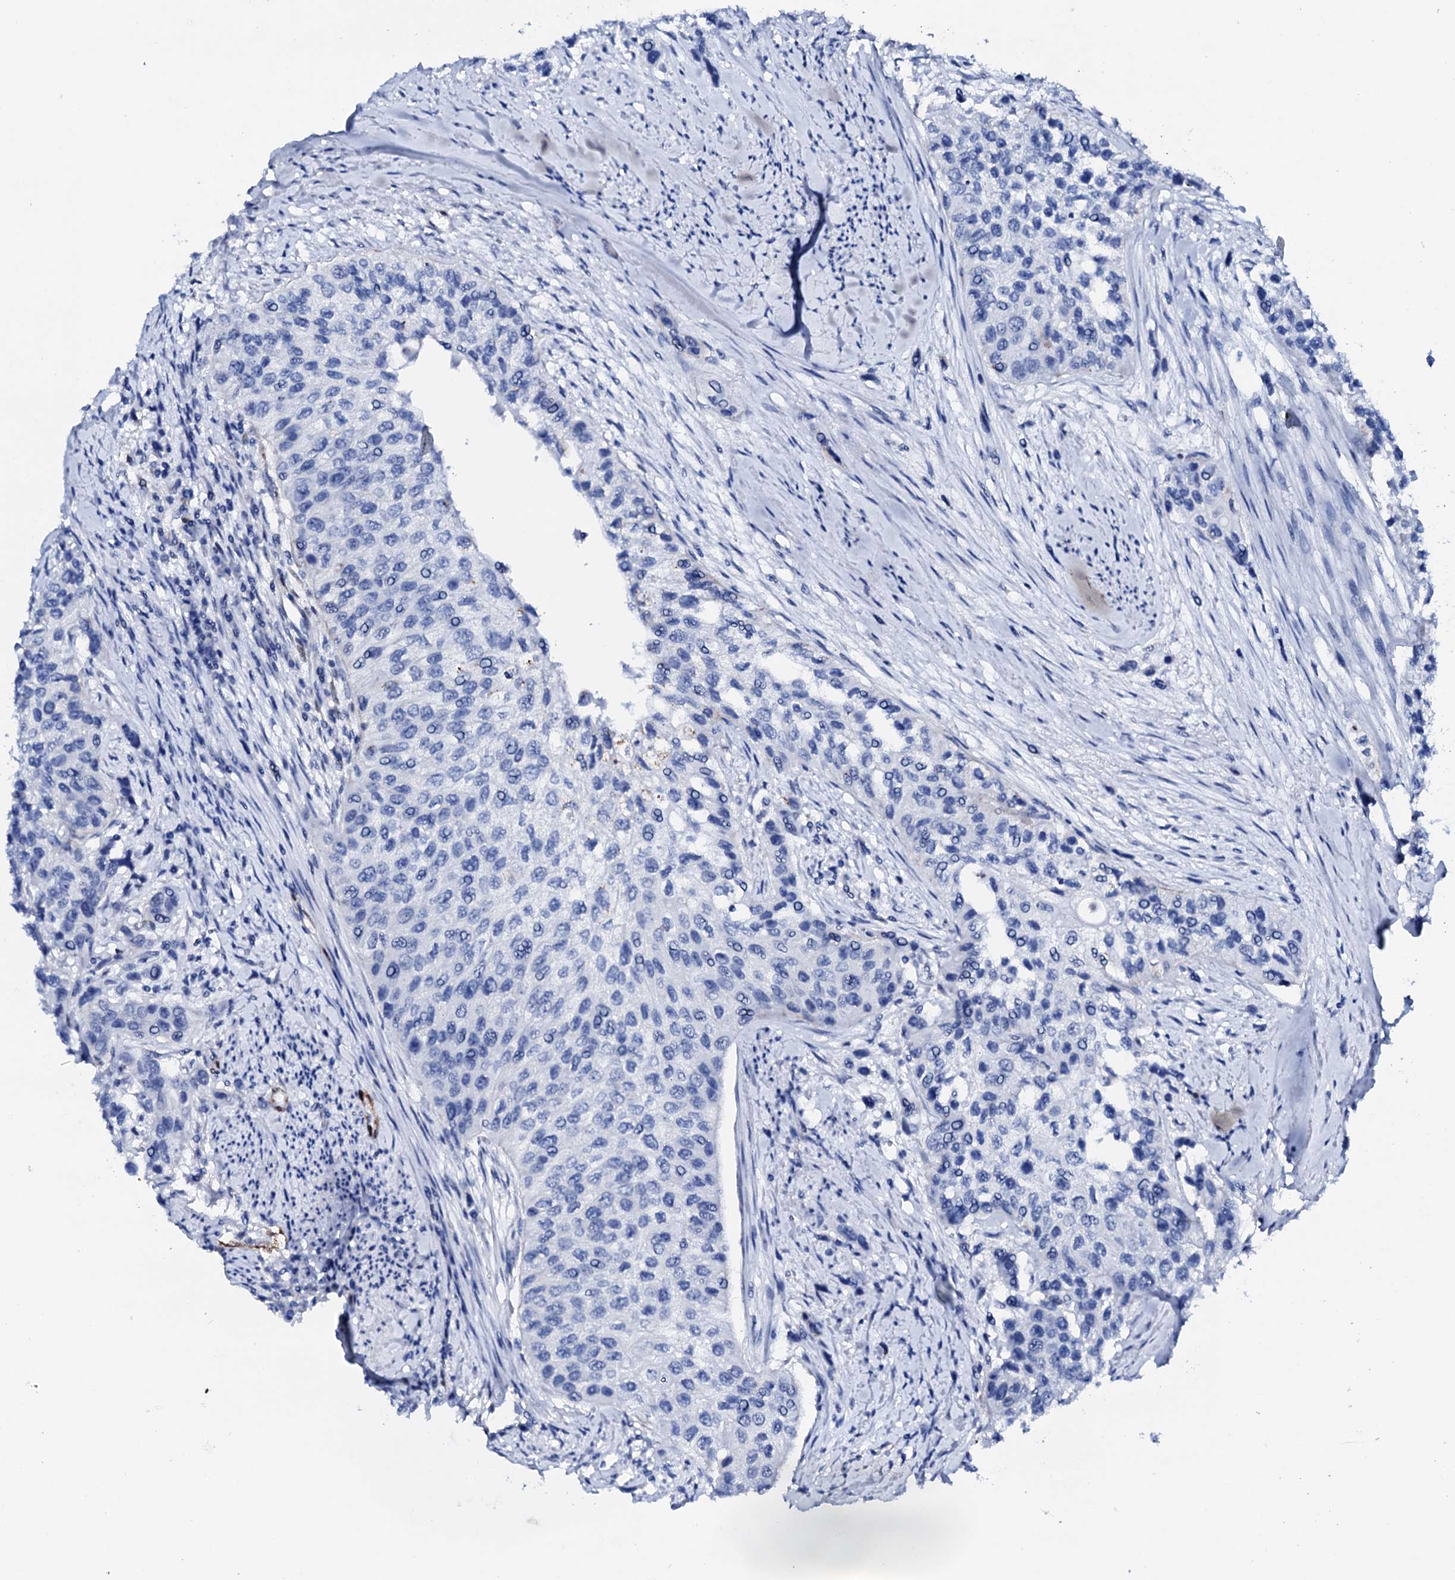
{"staining": {"intensity": "negative", "quantity": "none", "location": "none"}, "tissue": "urothelial cancer", "cell_type": "Tumor cells", "image_type": "cancer", "snomed": [{"axis": "morphology", "description": "Normal tissue, NOS"}, {"axis": "morphology", "description": "Urothelial carcinoma, High grade"}, {"axis": "topography", "description": "Vascular tissue"}, {"axis": "topography", "description": "Urinary bladder"}], "caption": "The photomicrograph shows no significant positivity in tumor cells of high-grade urothelial carcinoma.", "gene": "NRIP2", "patient": {"sex": "female", "age": 56}}